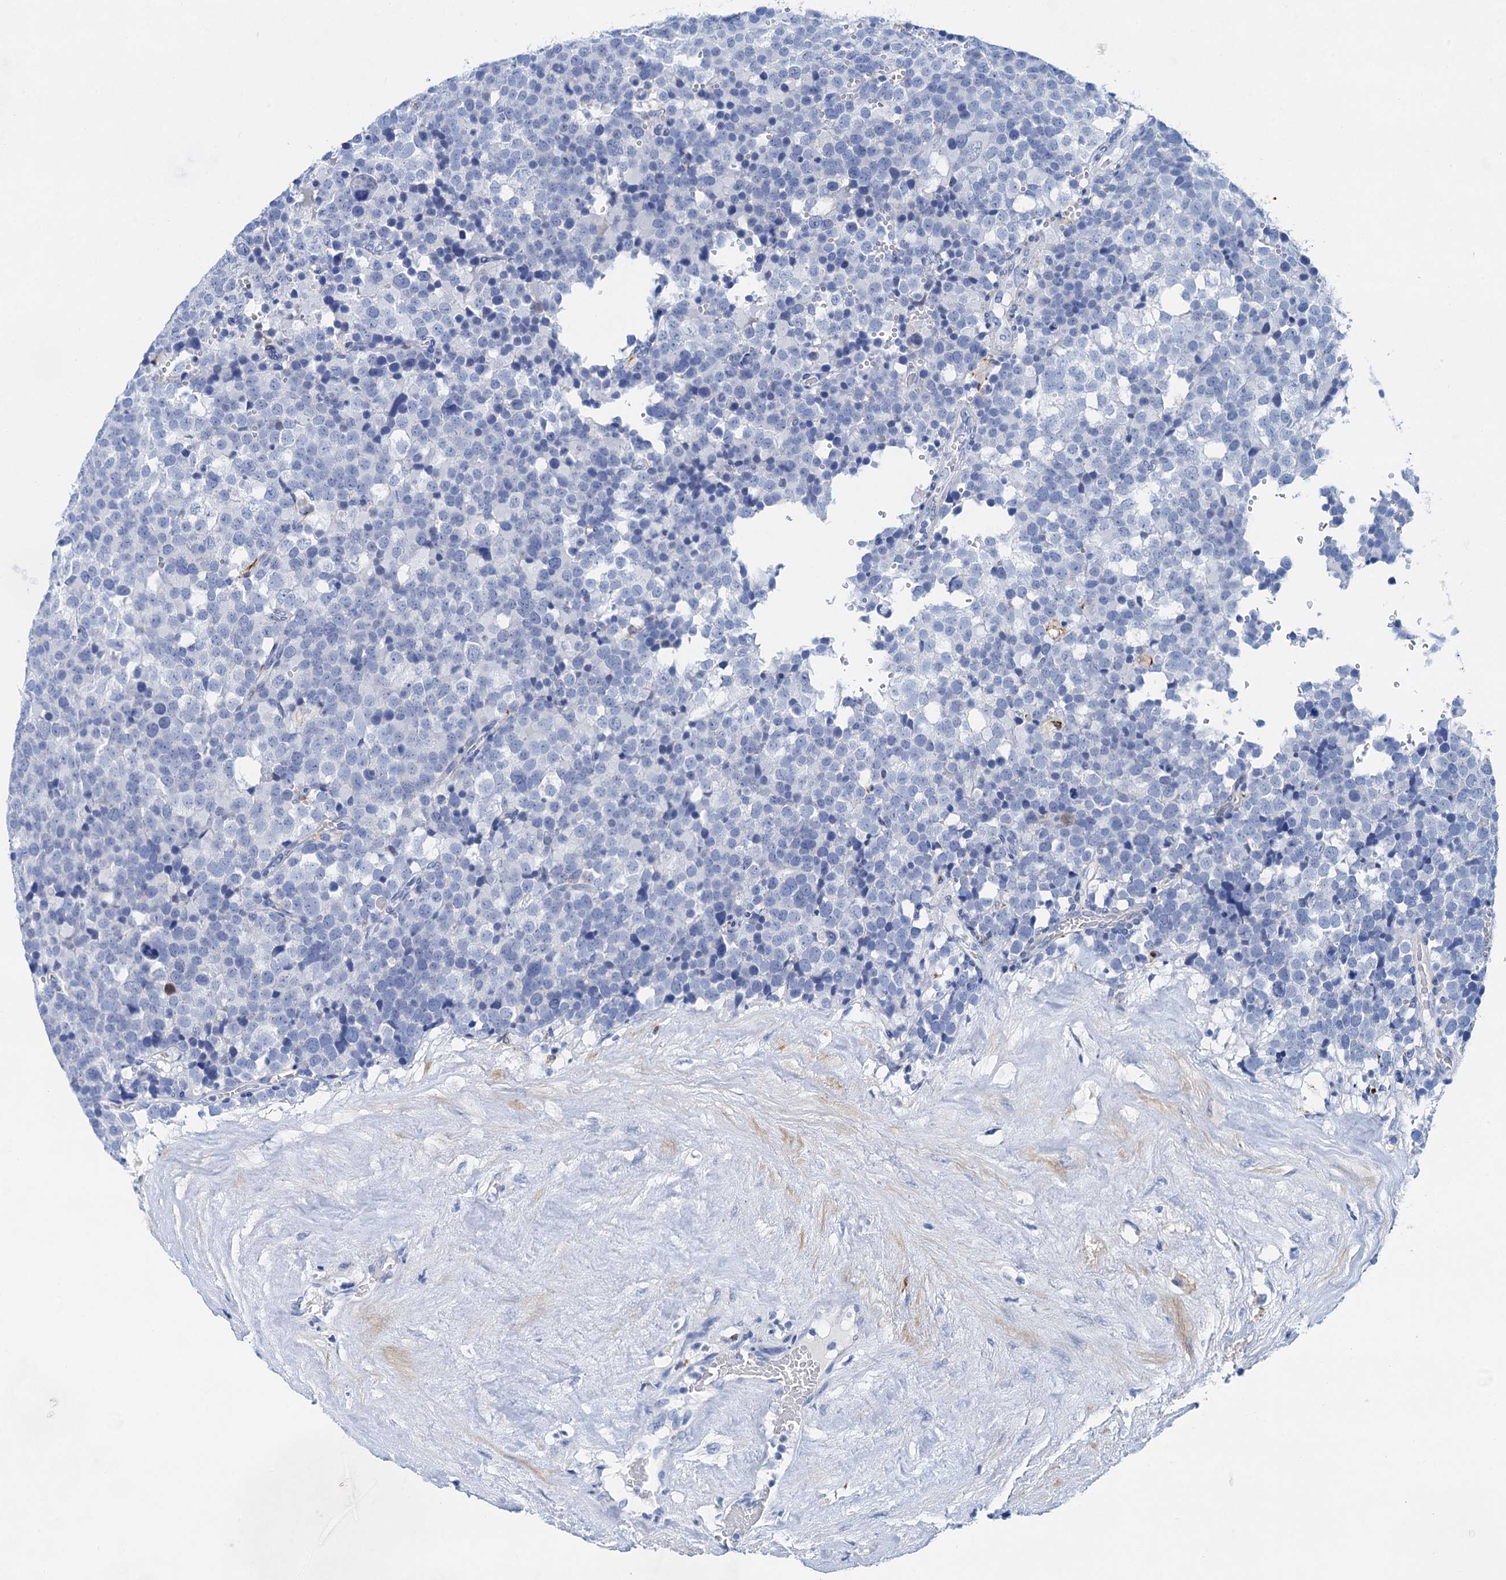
{"staining": {"intensity": "negative", "quantity": "none", "location": "none"}, "tissue": "testis cancer", "cell_type": "Tumor cells", "image_type": "cancer", "snomed": [{"axis": "morphology", "description": "Seminoma, NOS"}, {"axis": "topography", "description": "Testis"}], "caption": "High magnification brightfield microscopy of testis seminoma stained with DAB (brown) and counterstained with hematoxylin (blue): tumor cells show no significant expression.", "gene": "NLRP10", "patient": {"sex": "male", "age": 71}}